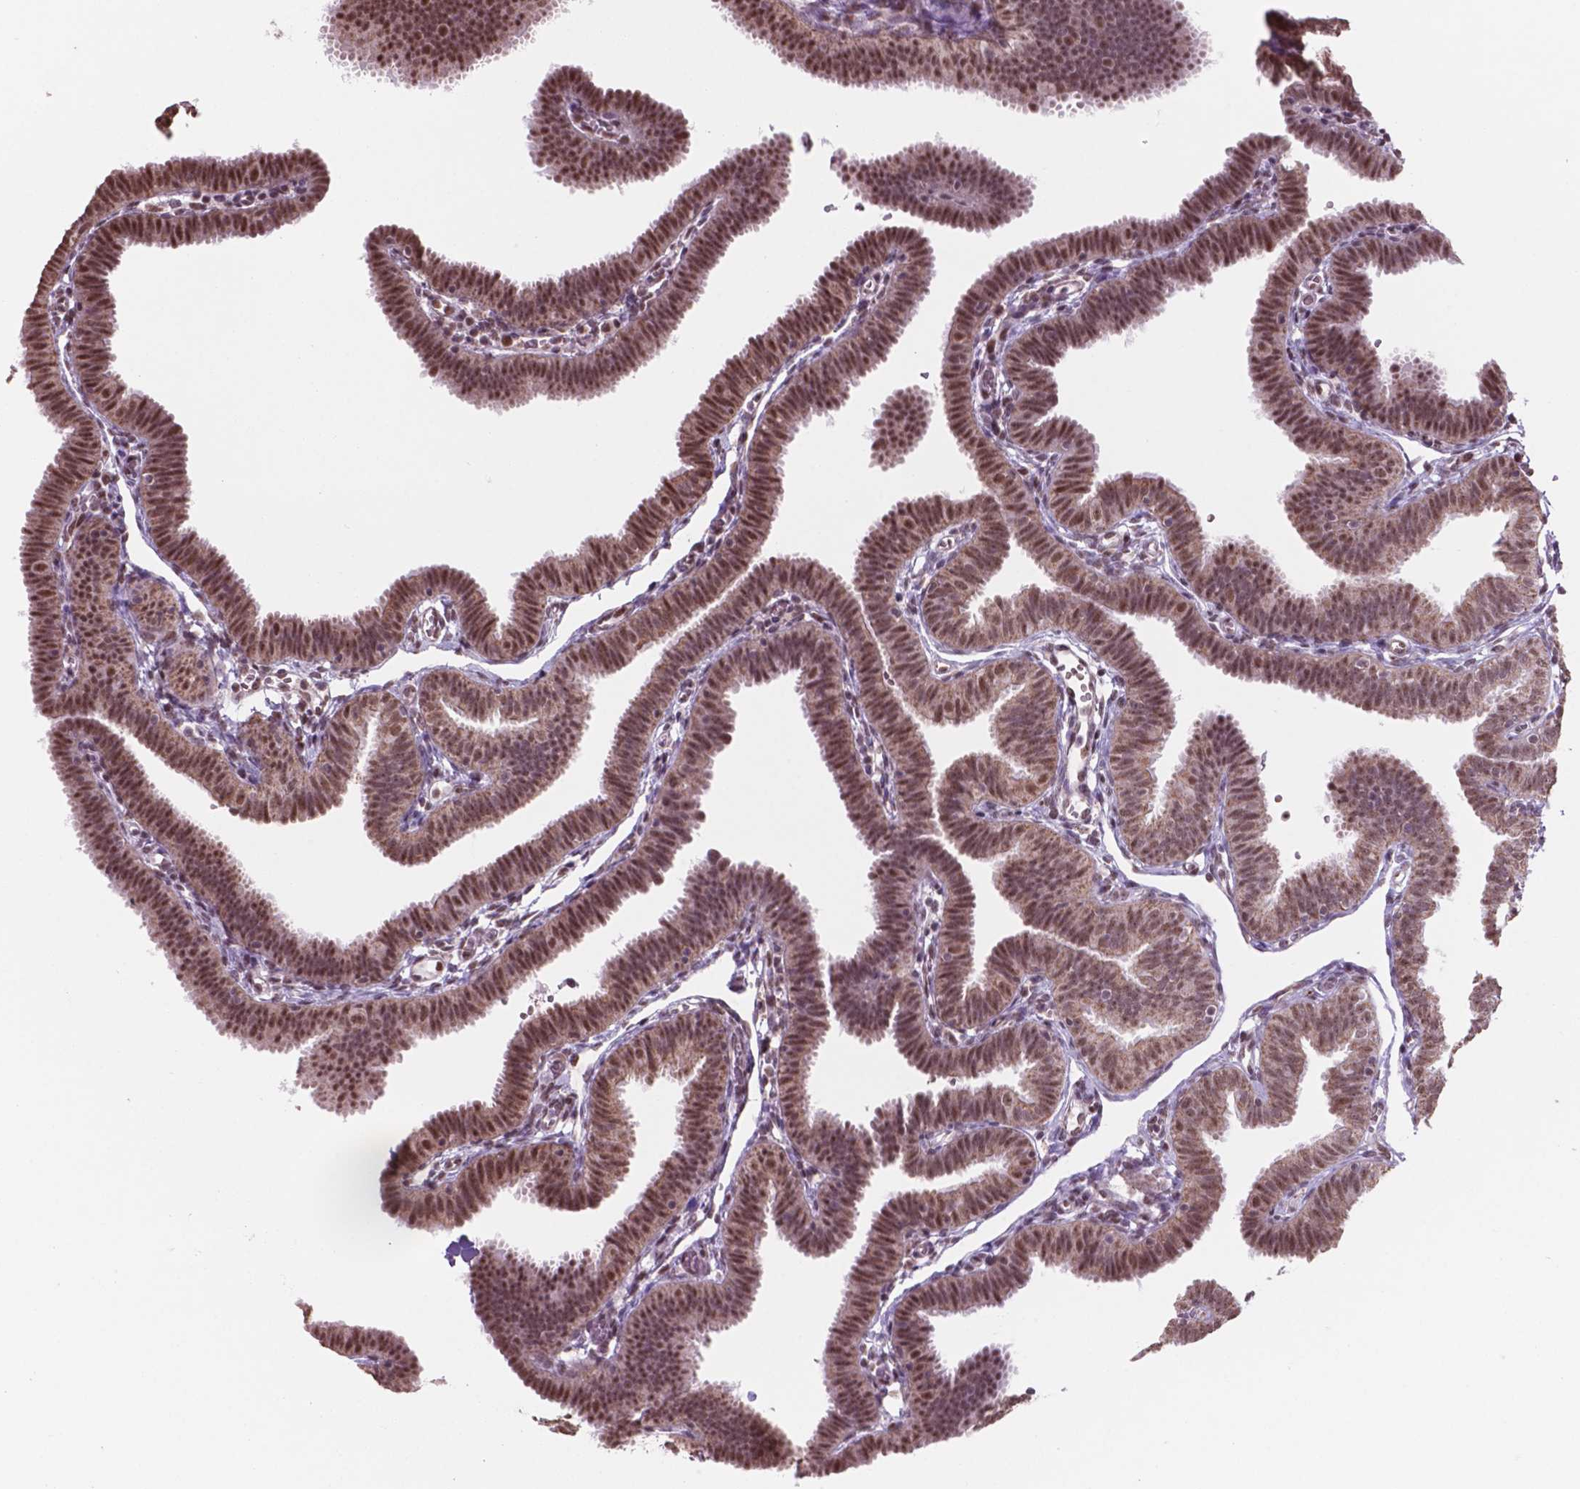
{"staining": {"intensity": "moderate", "quantity": ">75%", "location": "cytoplasmic/membranous,nuclear"}, "tissue": "fallopian tube", "cell_type": "Glandular cells", "image_type": "normal", "snomed": [{"axis": "morphology", "description": "Normal tissue, NOS"}, {"axis": "topography", "description": "Fallopian tube"}], "caption": "Protein expression analysis of normal human fallopian tube reveals moderate cytoplasmic/membranous,nuclear positivity in approximately >75% of glandular cells.", "gene": "NDUFA10", "patient": {"sex": "female", "age": 25}}